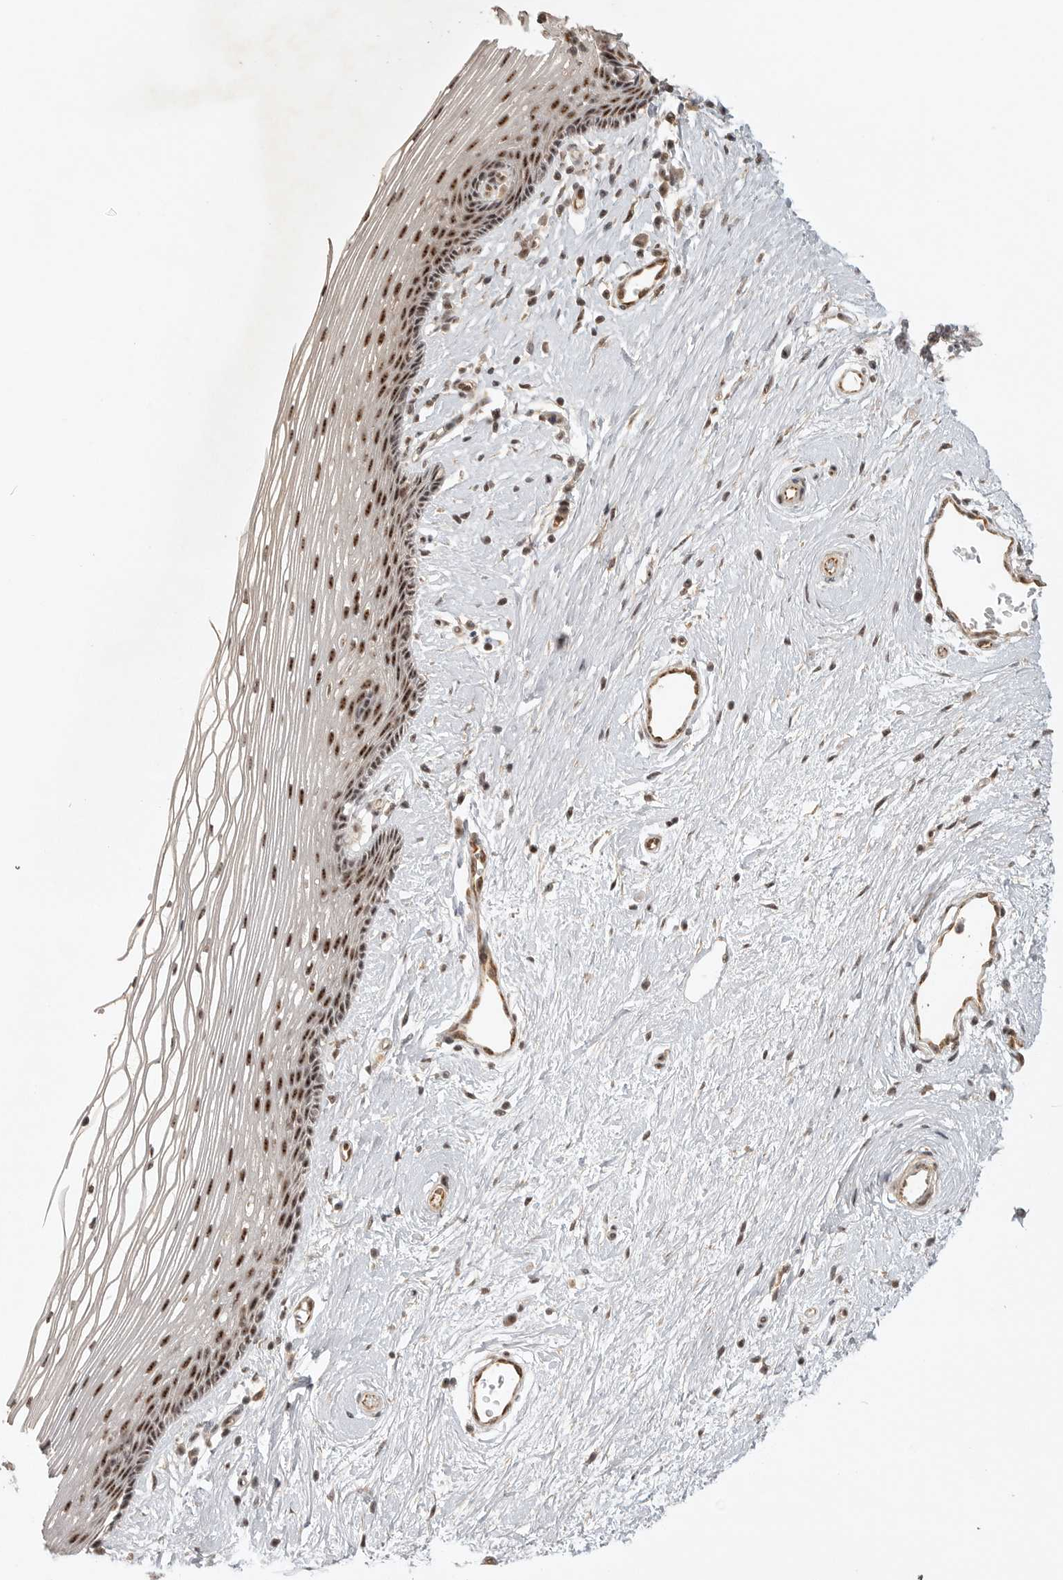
{"staining": {"intensity": "moderate", "quantity": ">75%", "location": "nuclear"}, "tissue": "vagina", "cell_type": "Squamous epithelial cells", "image_type": "normal", "snomed": [{"axis": "morphology", "description": "Normal tissue, NOS"}, {"axis": "topography", "description": "Vagina"}], "caption": "Immunohistochemistry (IHC) histopathology image of normal vagina: human vagina stained using IHC exhibits medium levels of moderate protein expression localized specifically in the nuclear of squamous epithelial cells, appearing as a nuclear brown color.", "gene": "POMP", "patient": {"sex": "female", "age": 46}}